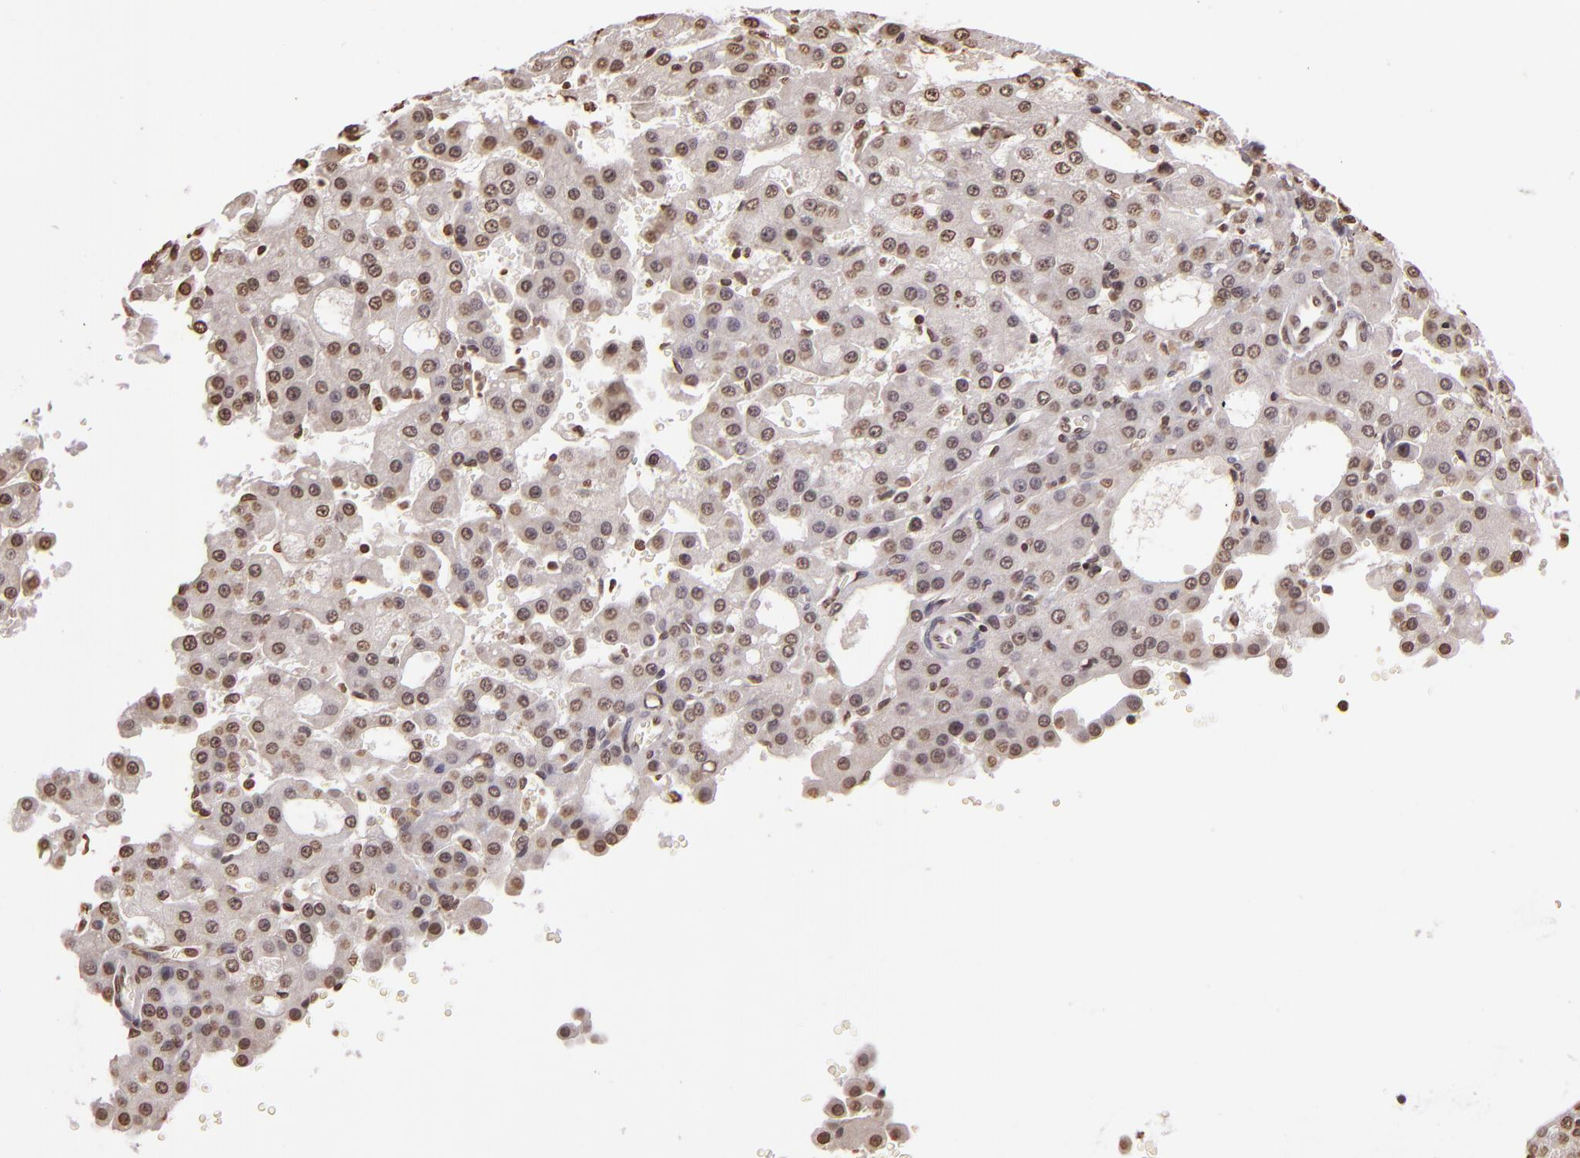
{"staining": {"intensity": "weak", "quantity": "25%-75%", "location": "nuclear"}, "tissue": "liver cancer", "cell_type": "Tumor cells", "image_type": "cancer", "snomed": [{"axis": "morphology", "description": "Carcinoma, Hepatocellular, NOS"}, {"axis": "topography", "description": "Liver"}], "caption": "Liver cancer (hepatocellular carcinoma) stained with a brown dye displays weak nuclear positive staining in about 25%-75% of tumor cells.", "gene": "THRB", "patient": {"sex": "male", "age": 47}}